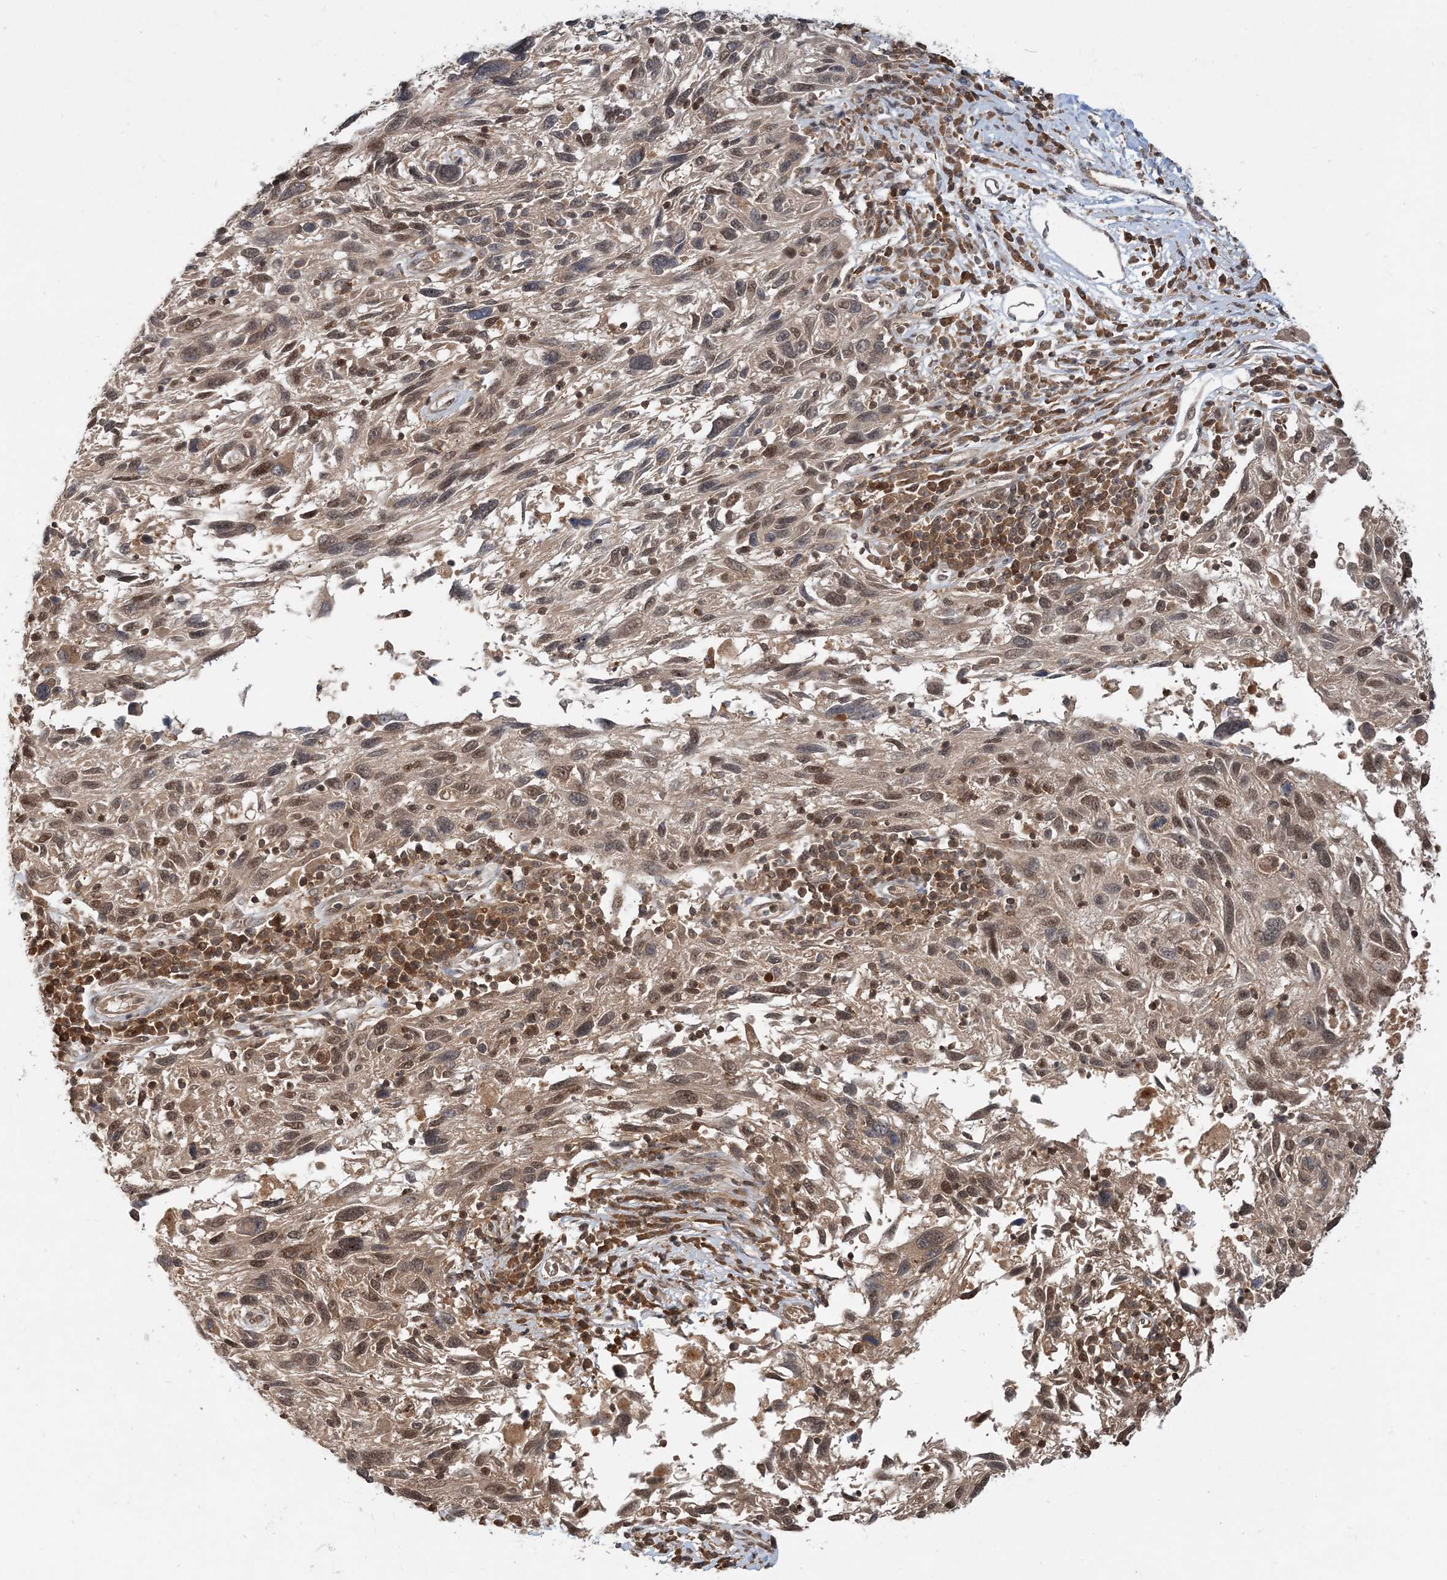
{"staining": {"intensity": "moderate", "quantity": "25%-75%", "location": "nuclear"}, "tissue": "melanoma", "cell_type": "Tumor cells", "image_type": "cancer", "snomed": [{"axis": "morphology", "description": "Malignant melanoma, NOS"}, {"axis": "topography", "description": "Skin"}], "caption": "Protein expression analysis of human melanoma reveals moderate nuclear expression in approximately 25%-75% of tumor cells. (brown staining indicates protein expression, while blue staining denotes nuclei).", "gene": "CAB39", "patient": {"sex": "male", "age": 53}}